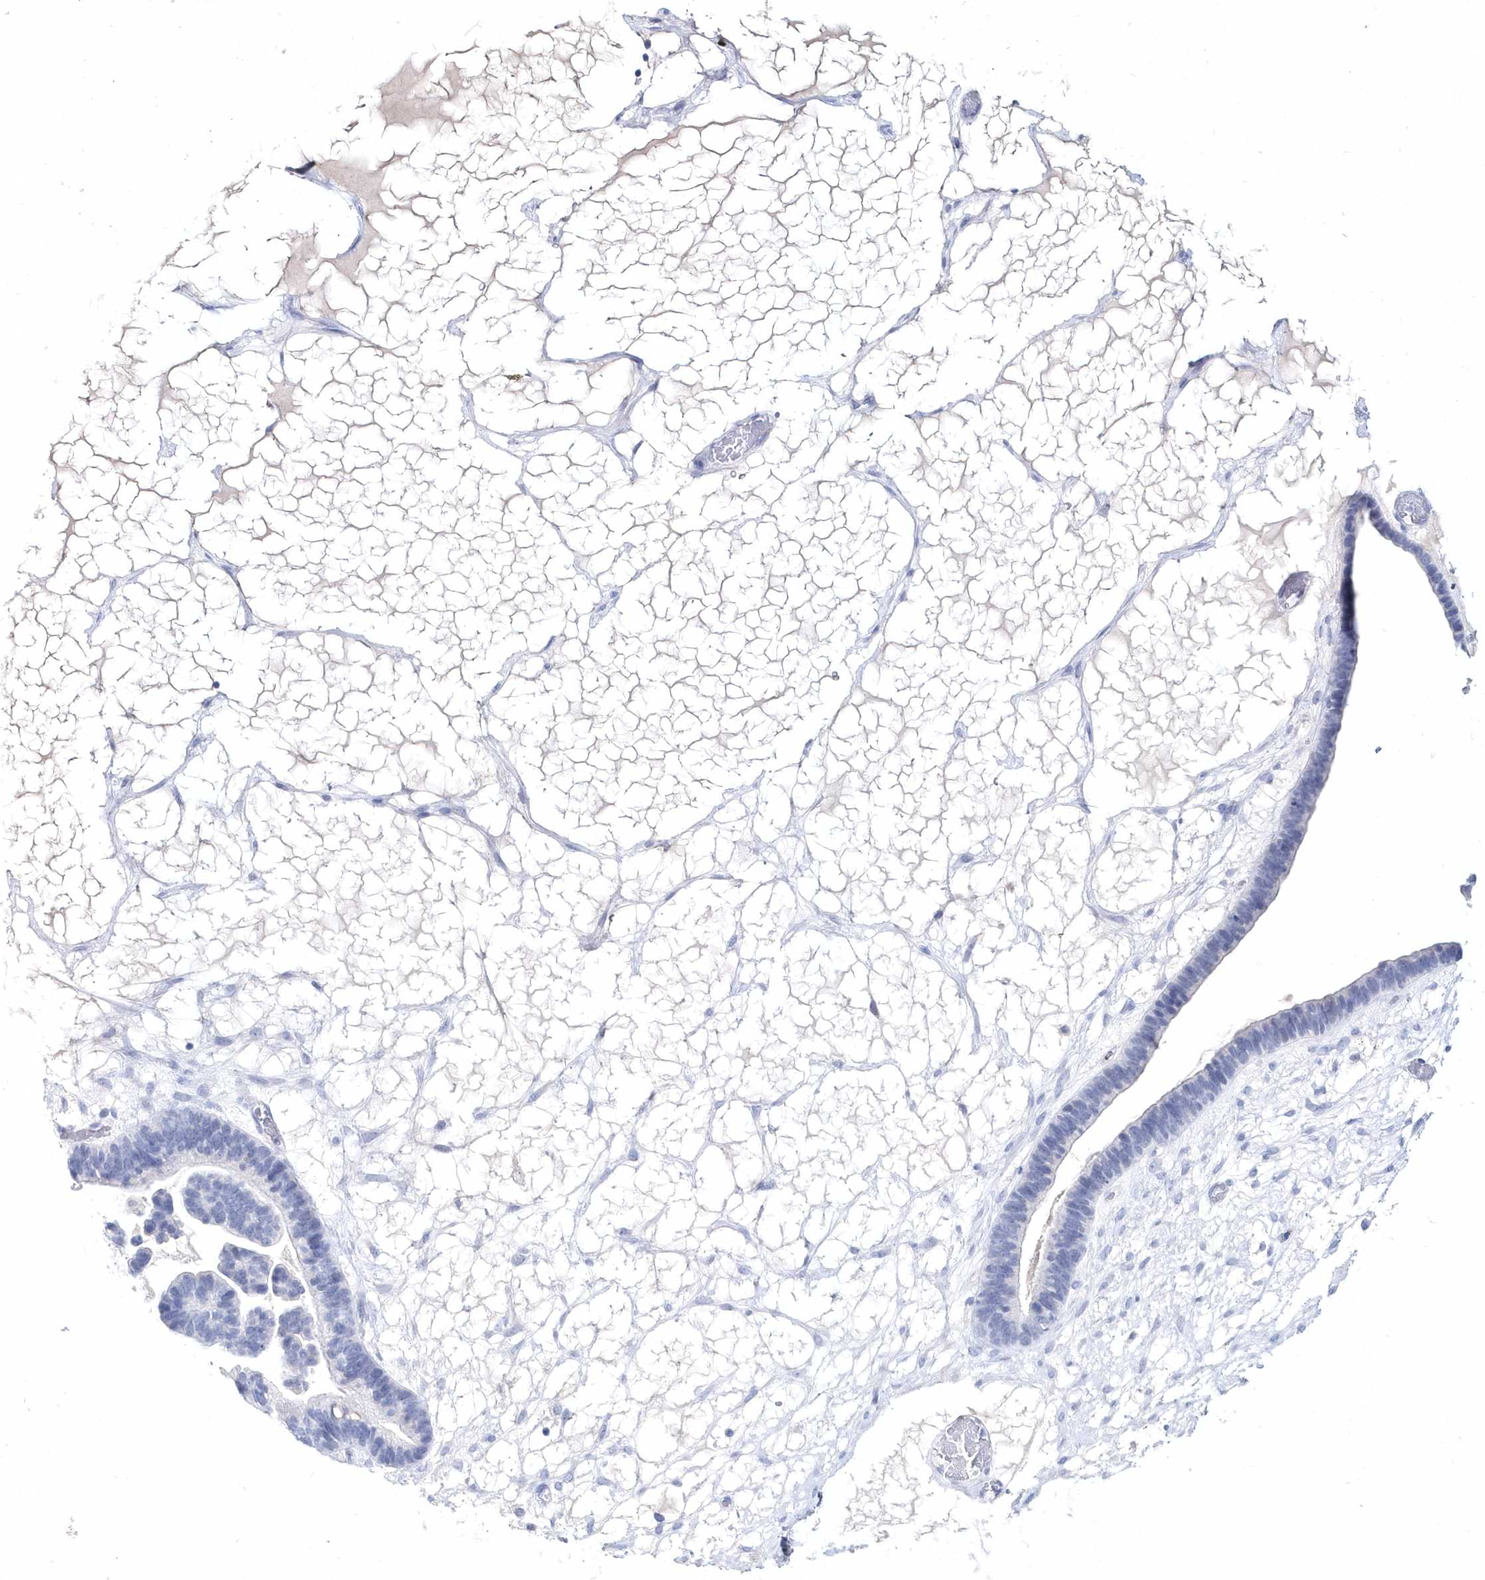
{"staining": {"intensity": "negative", "quantity": "none", "location": "none"}, "tissue": "ovarian cancer", "cell_type": "Tumor cells", "image_type": "cancer", "snomed": [{"axis": "morphology", "description": "Cystadenocarcinoma, serous, NOS"}, {"axis": "topography", "description": "Ovary"}], "caption": "The histopathology image shows no staining of tumor cells in ovarian cancer (serous cystadenocarcinoma).", "gene": "SPINK7", "patient": {"sex": "female", "age": 56}}